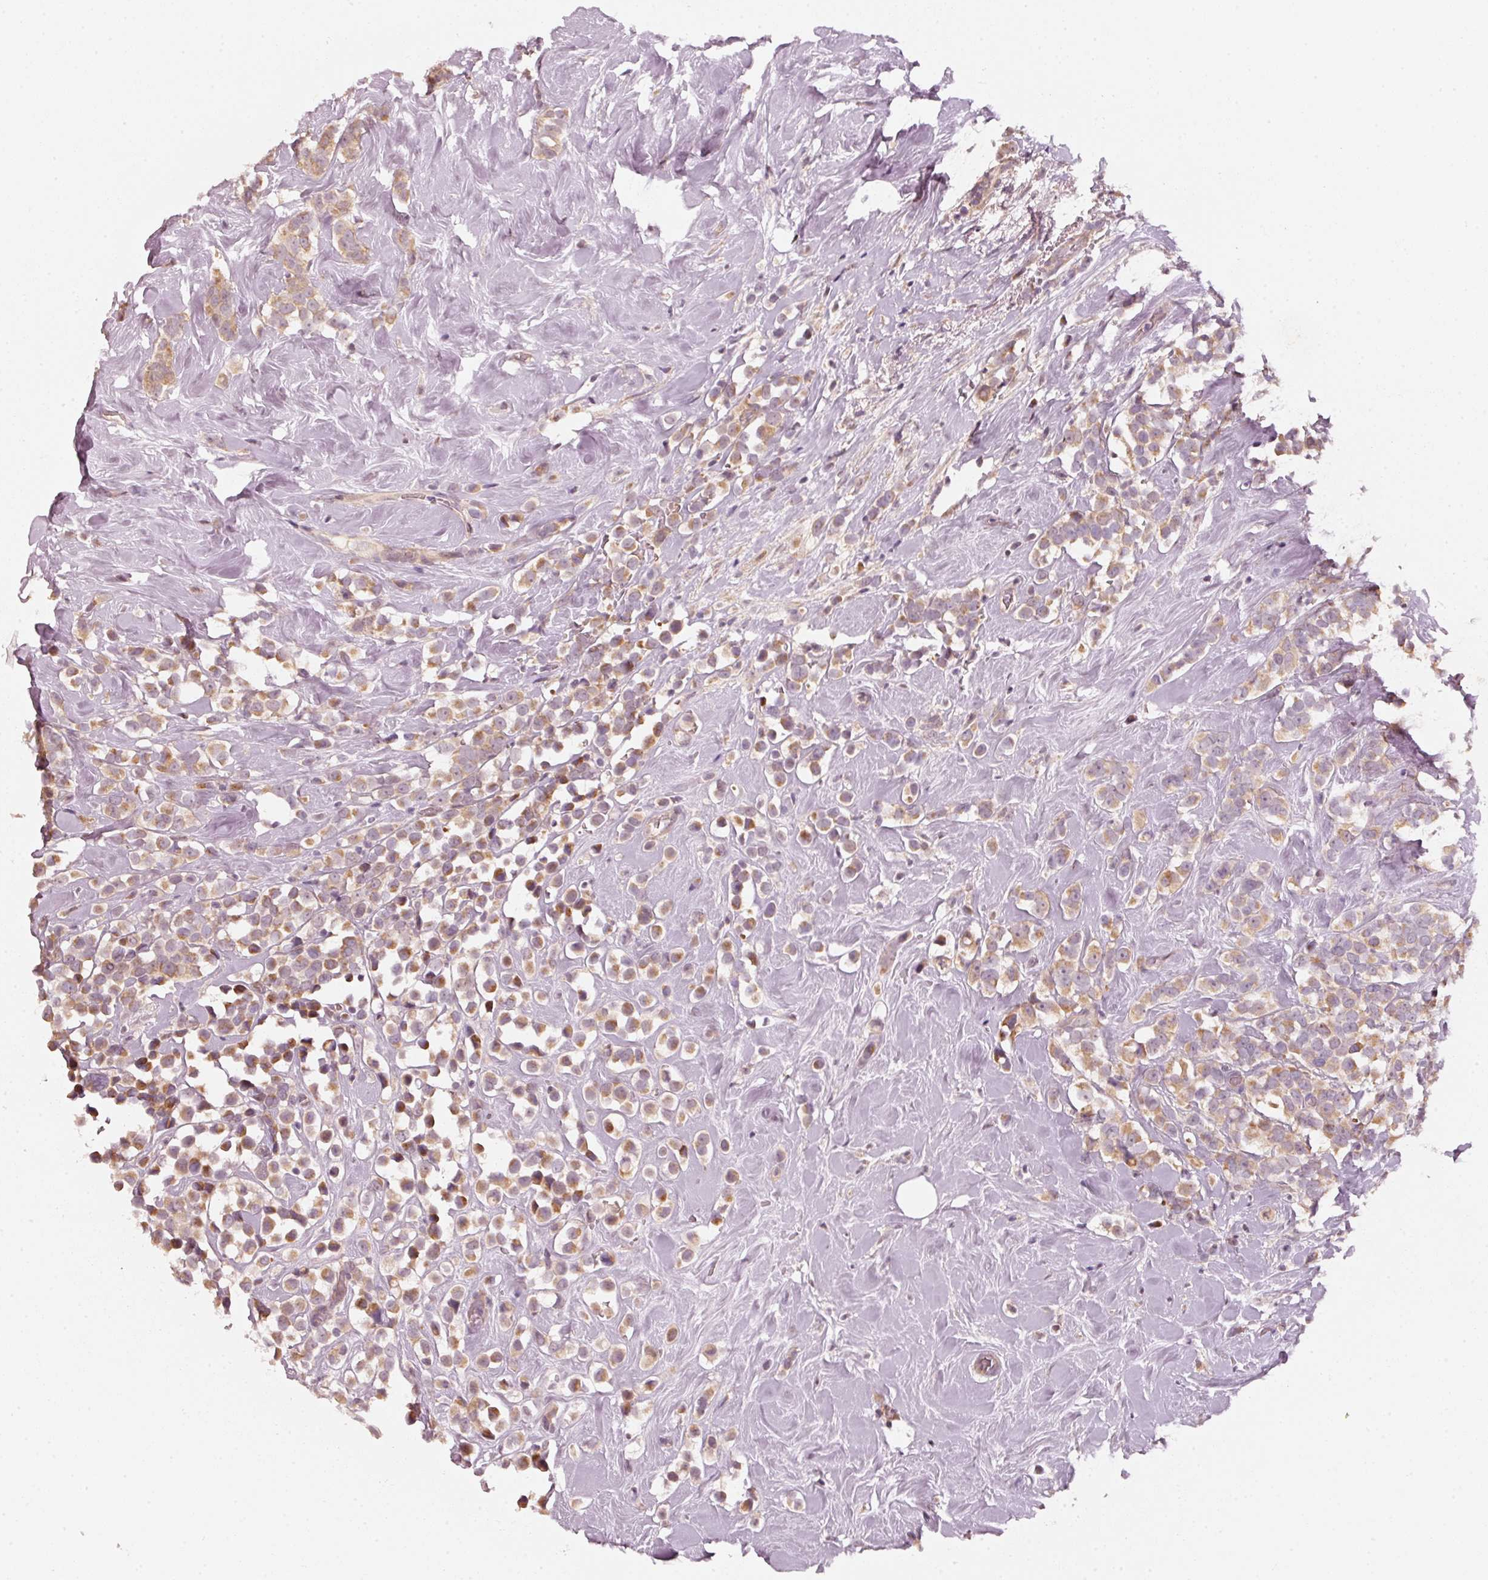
{"staining": {"intensity": "moderate", "quantity": "25%-75%", "location": "cytoplasmic/membranous"}, "tissue": "breast cancer", "cell_type": "Tumor cells", "image_type": "cancer", "snomed": [{"axis": "morphology", "description": "Duct carcinoma"}, {"axis": "topography", "description": "Breast"}], "caption": "A high-resolution histopathology image shows immunohistochemistry (IHC) staining of intraductal carcinoma (breast), which reveals moderate cytoplasmic/membranous positivity in about 25%-75% of tumor cells. (DAB (3,3'-diaminobenzidine) = brown stain, brightfield microscopy at high magnification).", "gene": "ARHGAP22", "patient": {"sex": "female", "age": 80}}